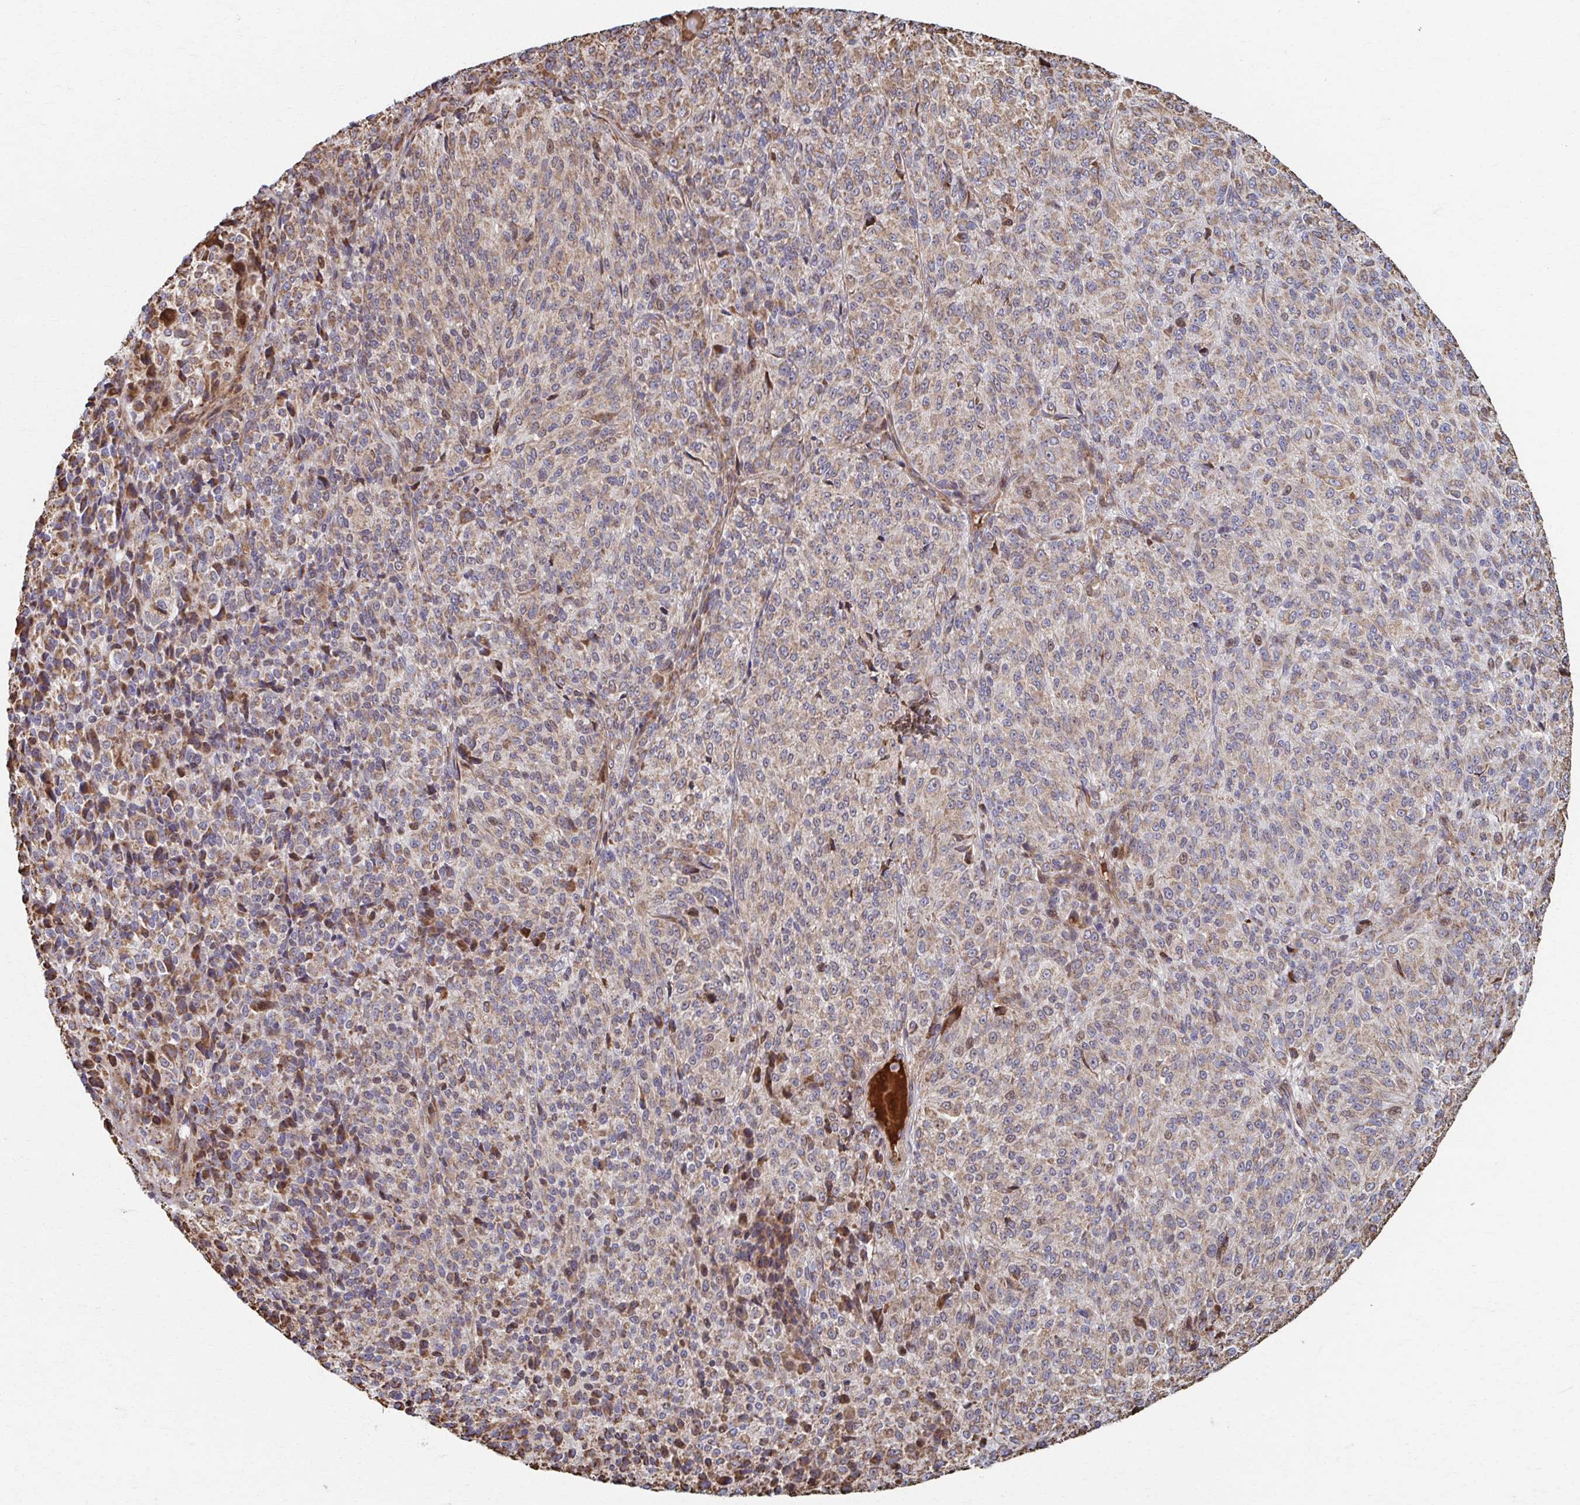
{"staining": {"intensity": "moderate", "quantity": ">75%", "location": "cytoplasmic/membranous"}, "tissue": "melanoma", "cell_type": "Tumor cells", "image_type": "cancer", "snomed": [{"axis": "morphology", "description": "Malignant melanoma, Metastatic site"}, {"axis": "topography", "description": "Brain"}], "caption": "The photomicrograph exhibits immunohistochemical staining of malignant melanoma (metastatic site). There is moderate cytoplasmic/membranous positivity is present in approximately >75% of tumor cells. The staining was performed using DAB (3,3'-diaminobenzidine), with brown indicating positive protein expression. Nuclei are stained blue with hematoxylin.", "gene": "SAT1", "patient": {"sex": "female", "age": 56}}